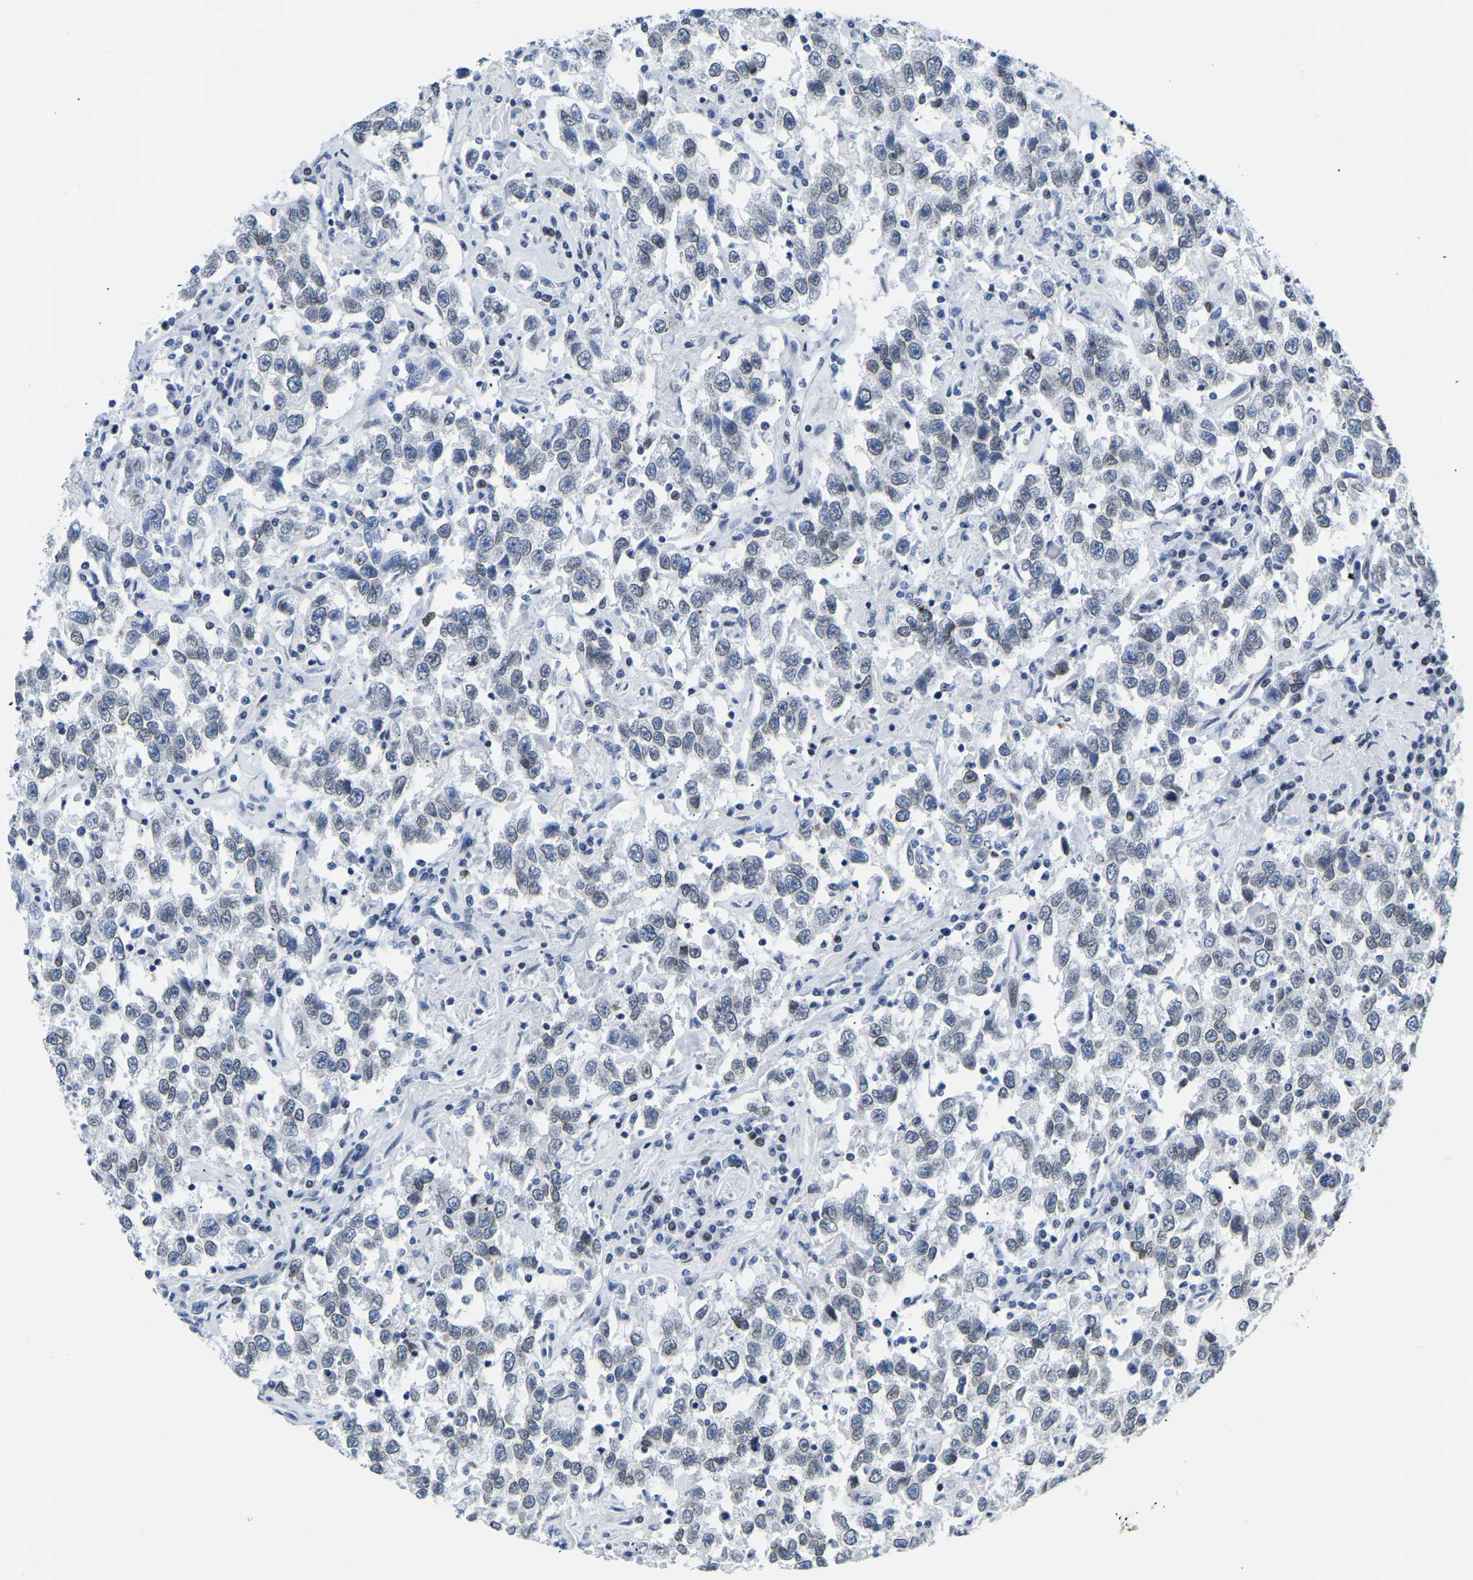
{"staining": {"intensity": "weak", "quantity": "<25%", "location": "nuclear"}, "tissue": "testis cancer", "cell_type": "Tumor cells", "image_type": "cancer", "snomed": [{"axis": "morphology", "description": "Seminoma, NOS"}, {"axis": "topography", "description": "Testis"}], "caption": "Tumor cells show no significant protein staining in testis cancer.", "gene": "UPK3A", "patient": {"sex": "male", "age": 41}}